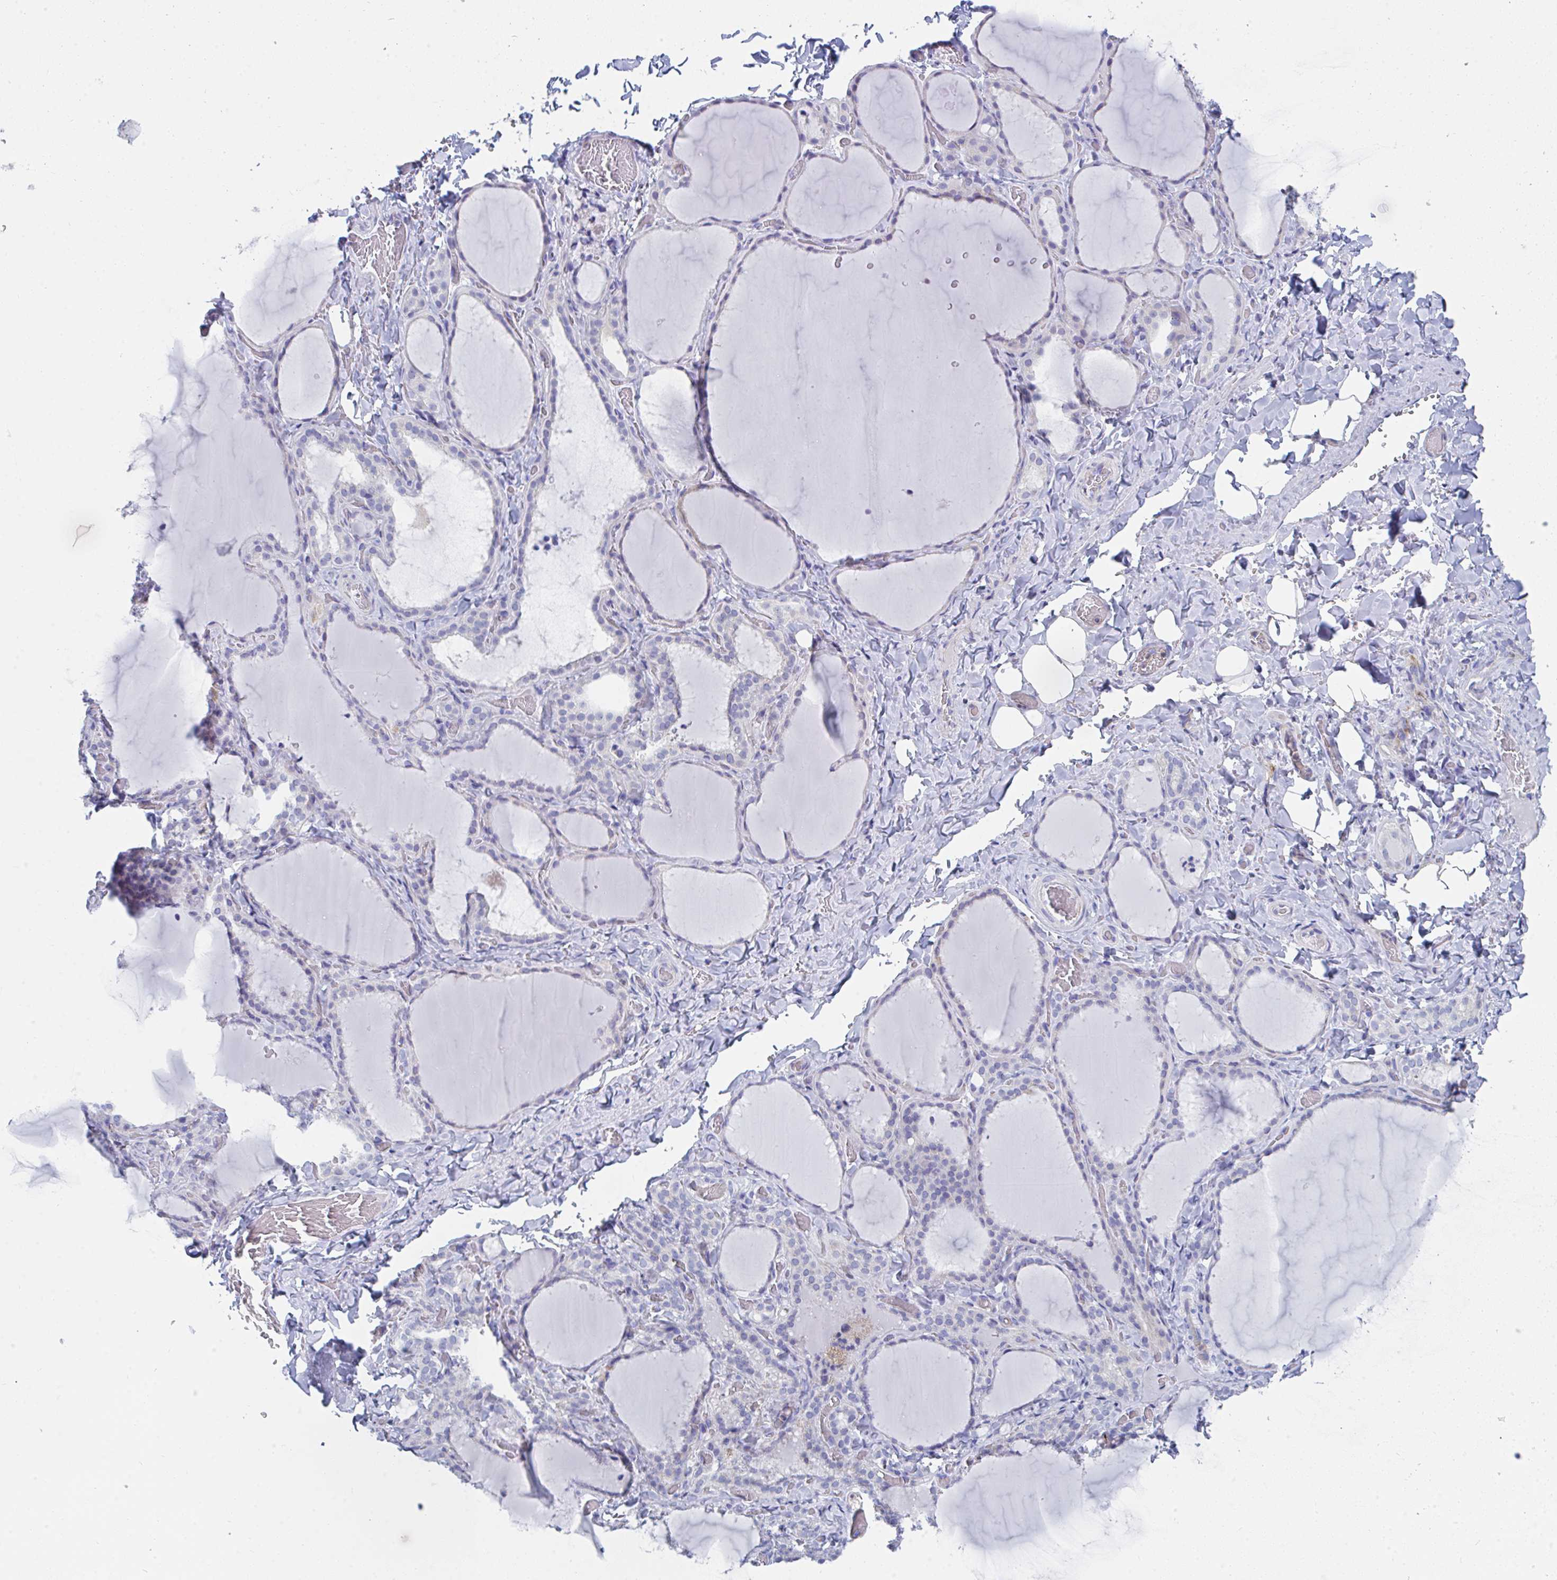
{"staining": {"intensity": "negative", "quantity": "none", "location": "none"}, "tissue": "thyroid gland", "cell_type": "Glandular cells", "image_type": "normal", "snomed": [{"axis": "morphology", "description": "Normal tissue, NOS"}, {"axis": "topography", "description": "Thyroid gland"}], "caption": "IHC histopathology image of unremarkable thyroid gland stained for a protein (brown), which reveals no expression in glandular cells.", "gene": "MGAM2", "patient": {"sex": "female", "age": 22}}